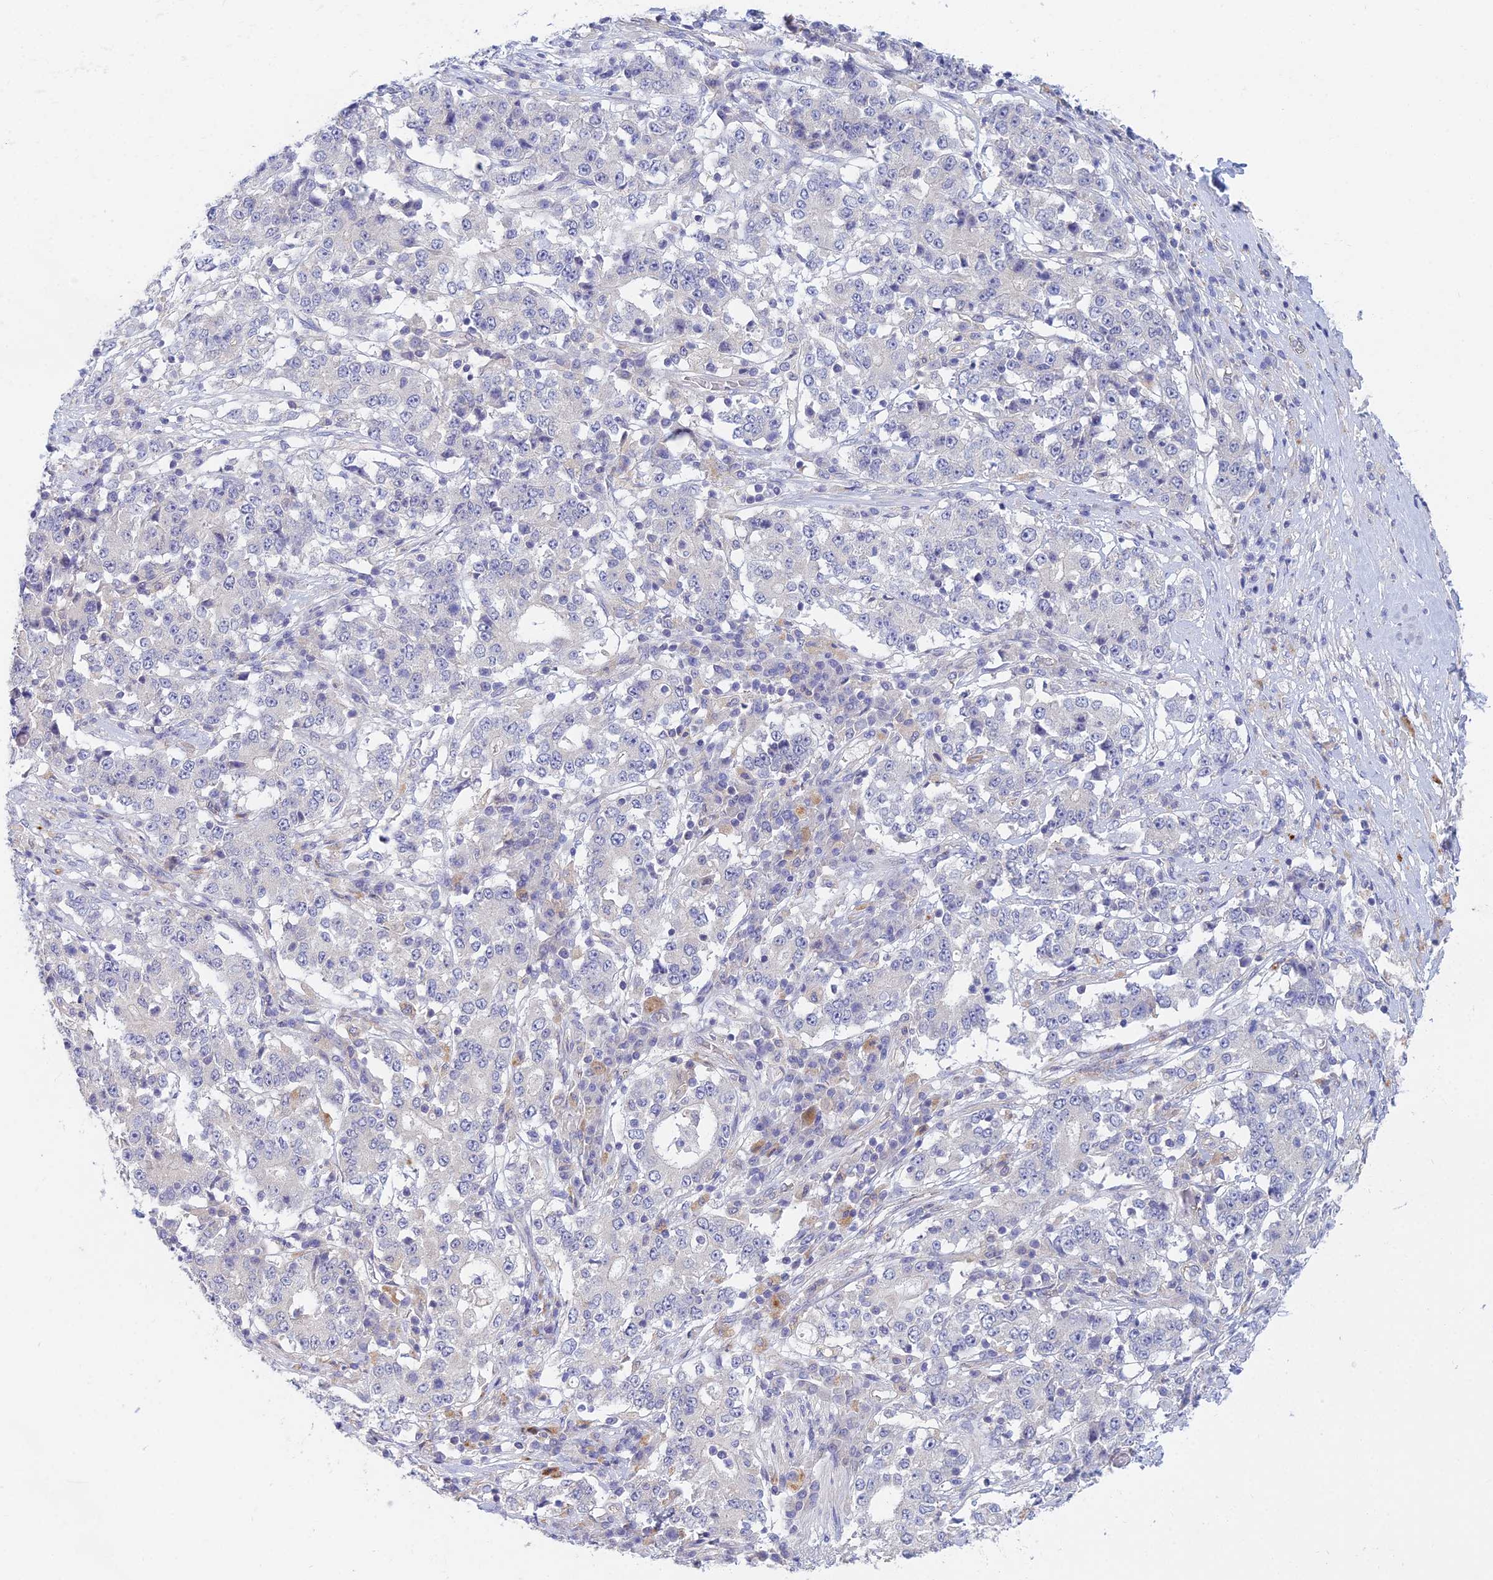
{"staining": {"intensity": "negative", "quantity": "none", "location": "none"}, "tissue": "stomach cancer", "cell_type": "Tumor cells", "image_type": "cancer", "snomed": [{"axis": "morphology", "description": "Adenocarcinoma, NOS"}, {"axis": "topography", "description": "Stomach"}], "caption": "Histopathology image shows no protein staining in tumor cells of stomach adenocarcinoma tissue.", "gene": "METTL26", "patient": {"sex": "male", "age": 59}}